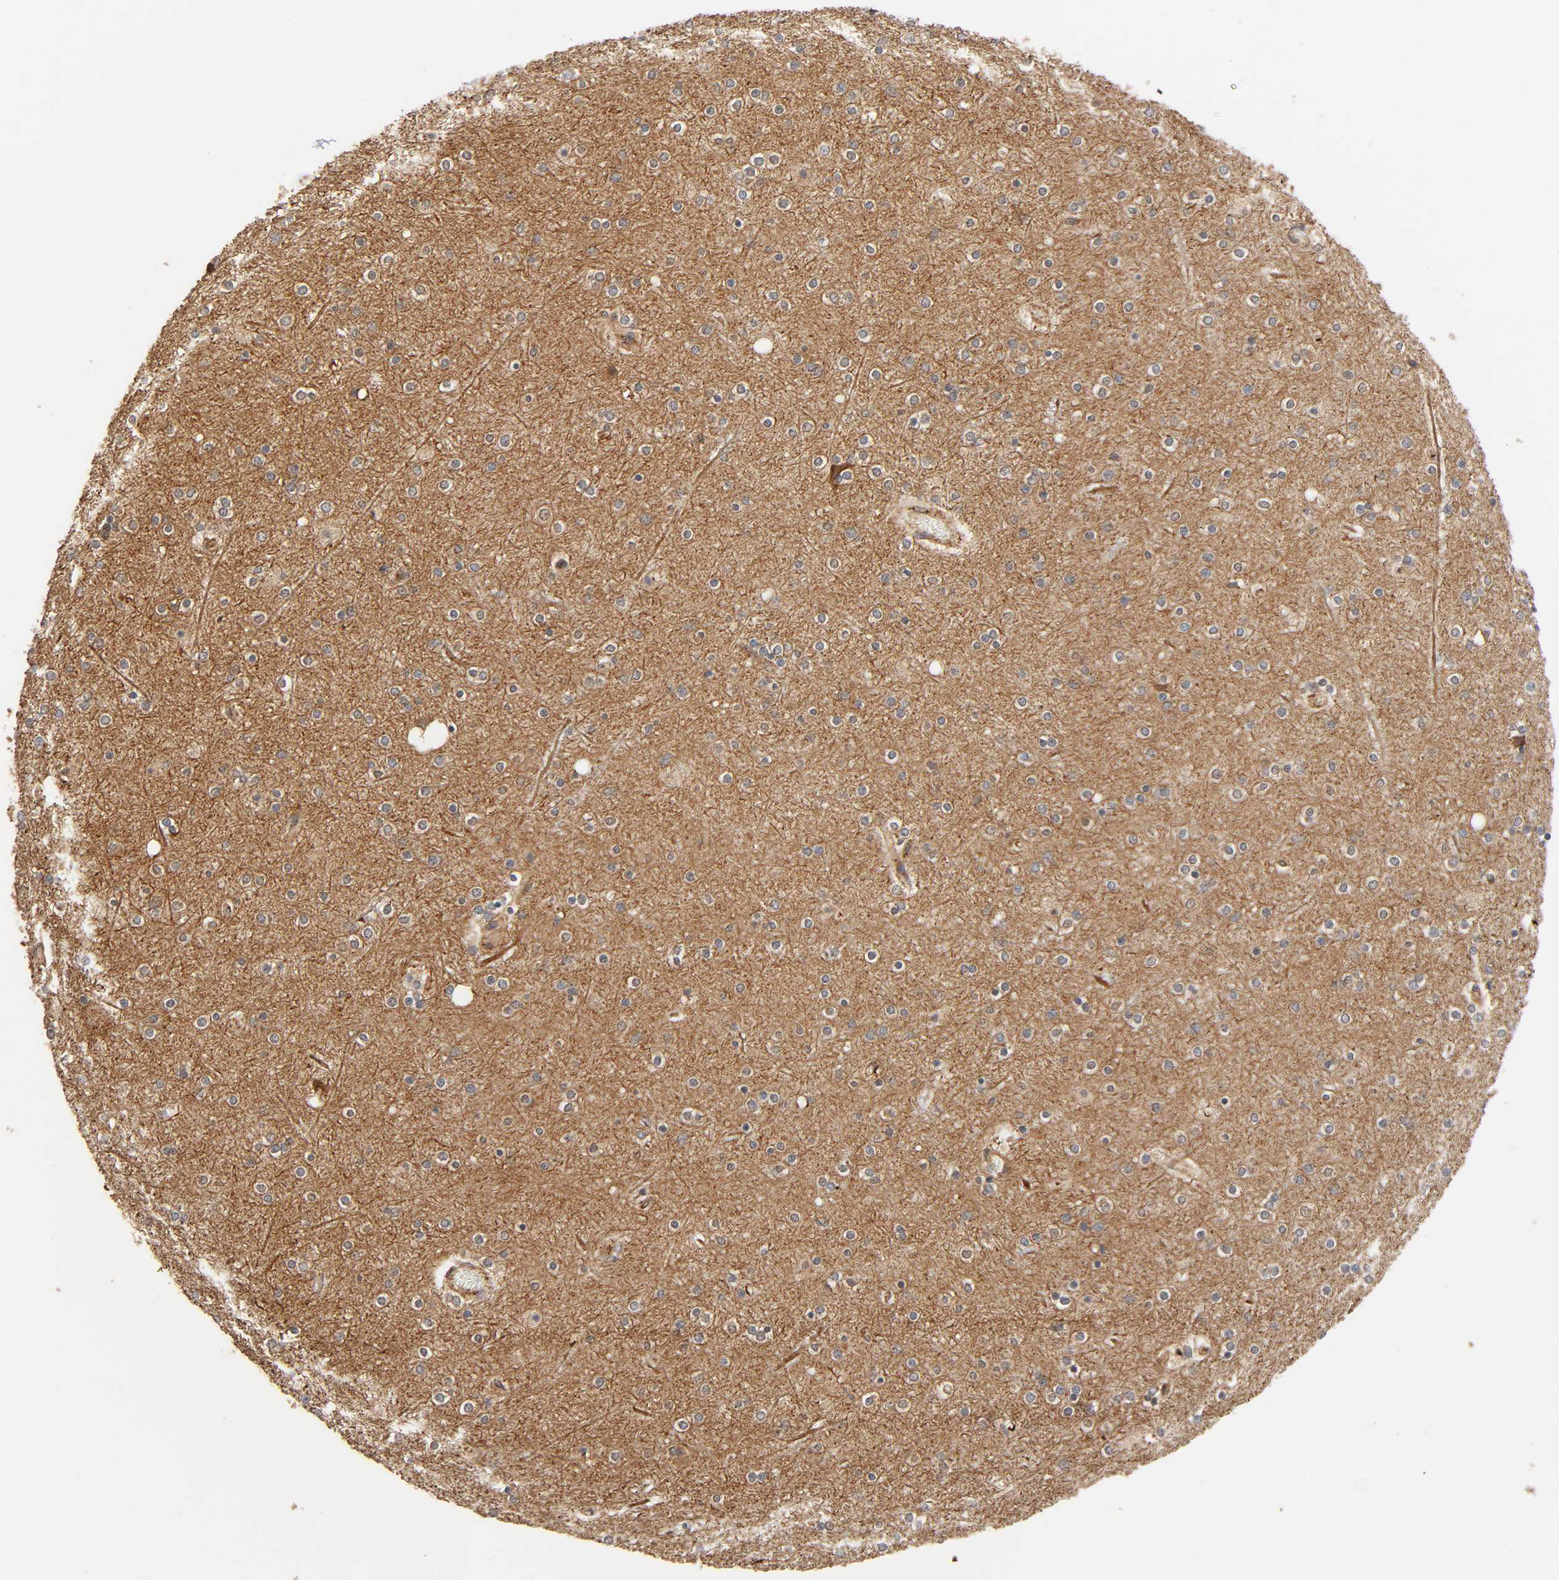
{"staining": {"intensity": "weak", "quantity": "25%-75%", "location": "cytoplasmic/membranous"}, "tissue": "cerebral cortex", "cell_type": "Endothelial cells", "image_type": "normal", "snomed": [{"axis": "morphology", "description": "Normal tissue, NOS"}, {"axis": "topography", "description": "Cerebral cortex"}], "caption": "Protein expression analysis of normal human cerebral cortex reveals weak cytoplasmic/membranous staining in approximately 25%-75% of endothelial cells. Immunohistochemistry stains the protein of interest in brown and the nuclei are stained blue.", "gene": "NEMF", "patient": {"sex": "female", "age": 54}}